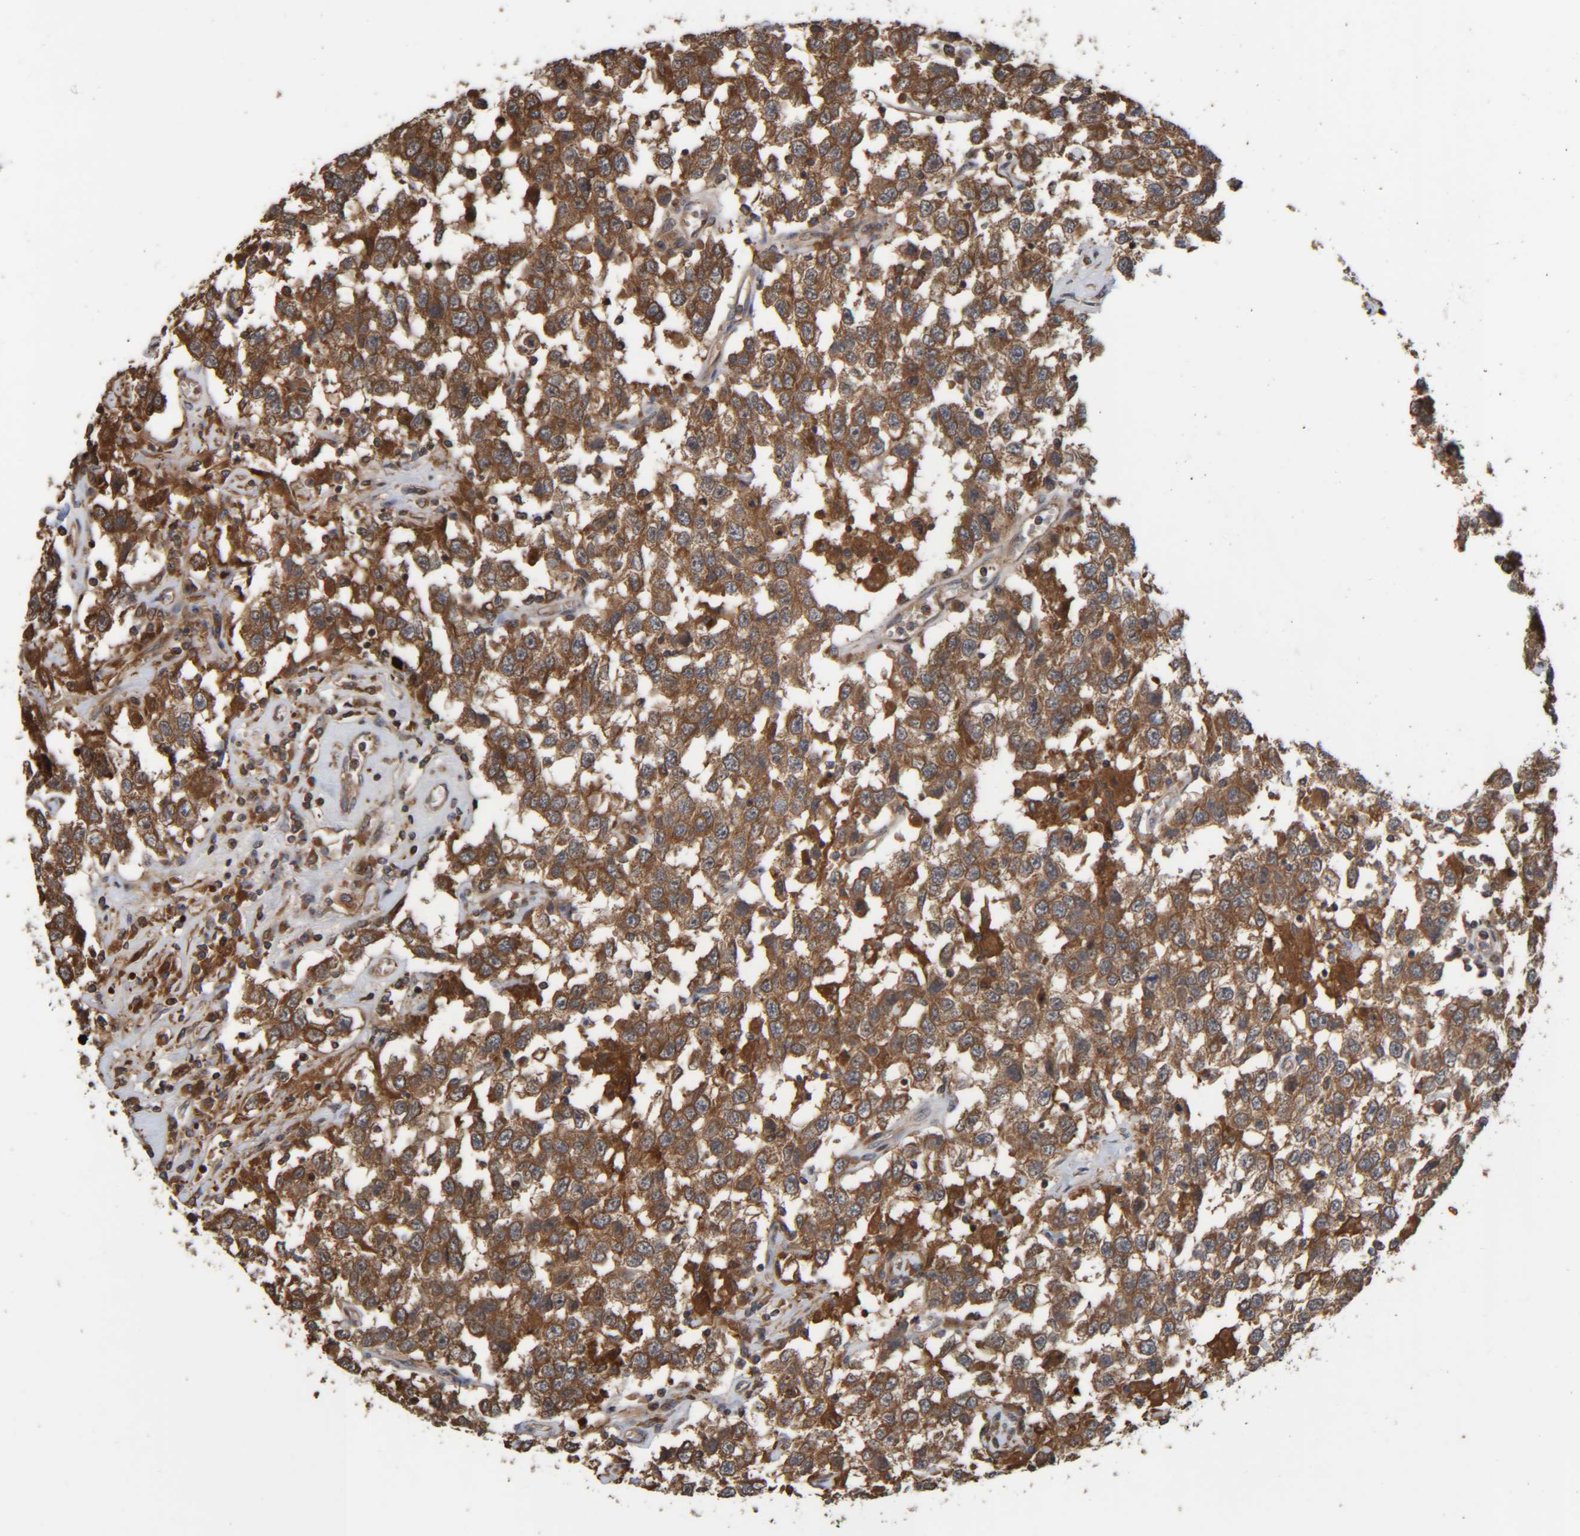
{"staining": {"intensity": "strong", "quantity": ">75%", "location": "cytoplasmic/membranous"}, "tissue": "testis cancer", "cell_type": "Tumor cells", "image_type": "cancer", "snomed": [{"axis": "morphology", "description": "Seminoma, NOS"}, {"axis": "topography", "description": "Testis"}], "caption": "Seminoma (testis) stained for a protein displays strong cytoplasmic/membranous positivity in tumor cells.", "gene": "CCDC57", "patient": {"sex": "male", "age": 41}}